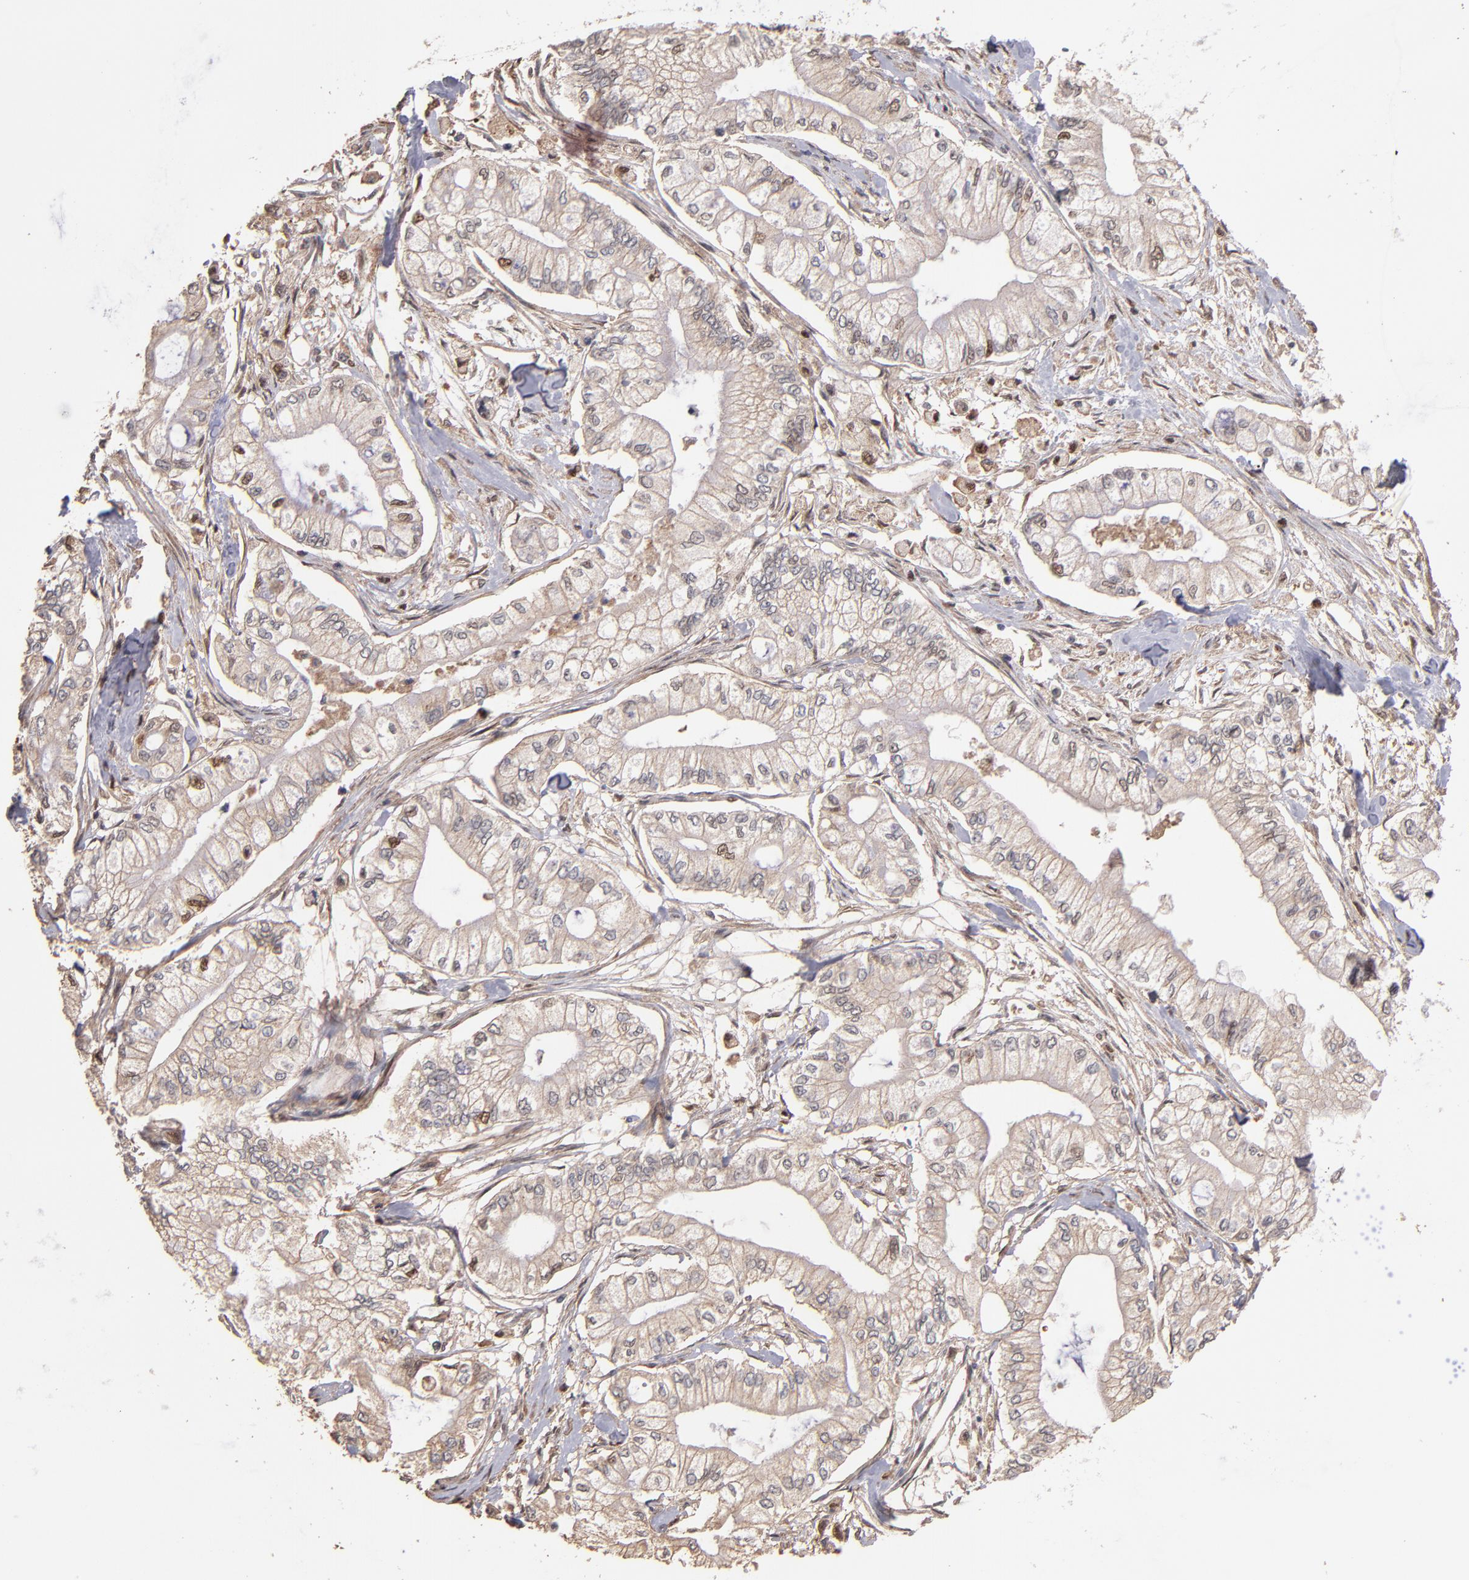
{"staining": {"intensity": "weak", "quantity": ">75%", "location": "cytoplasmic/membranous,nuclear"}, "tissue": "pancreatic cancer", "cell_type": "Tumor cells", "image_type": "cancer", "snomed": [{"axis": "morphology", "description": "Adenocarcinoma, NOS"}, {"axis": "topography", "description": "Pancreas"}], "caption": "Pancreatic adenocarcinoma stained for a protein shows weak cytoplasmic/membranous and nuclear positivity in tumor cells. Immunohistochemistry (ihc) stains the protein in brown and the nuclei are stained blue.", "gene": "EAPP", "patient": {"sex": "male", "age": 79}}